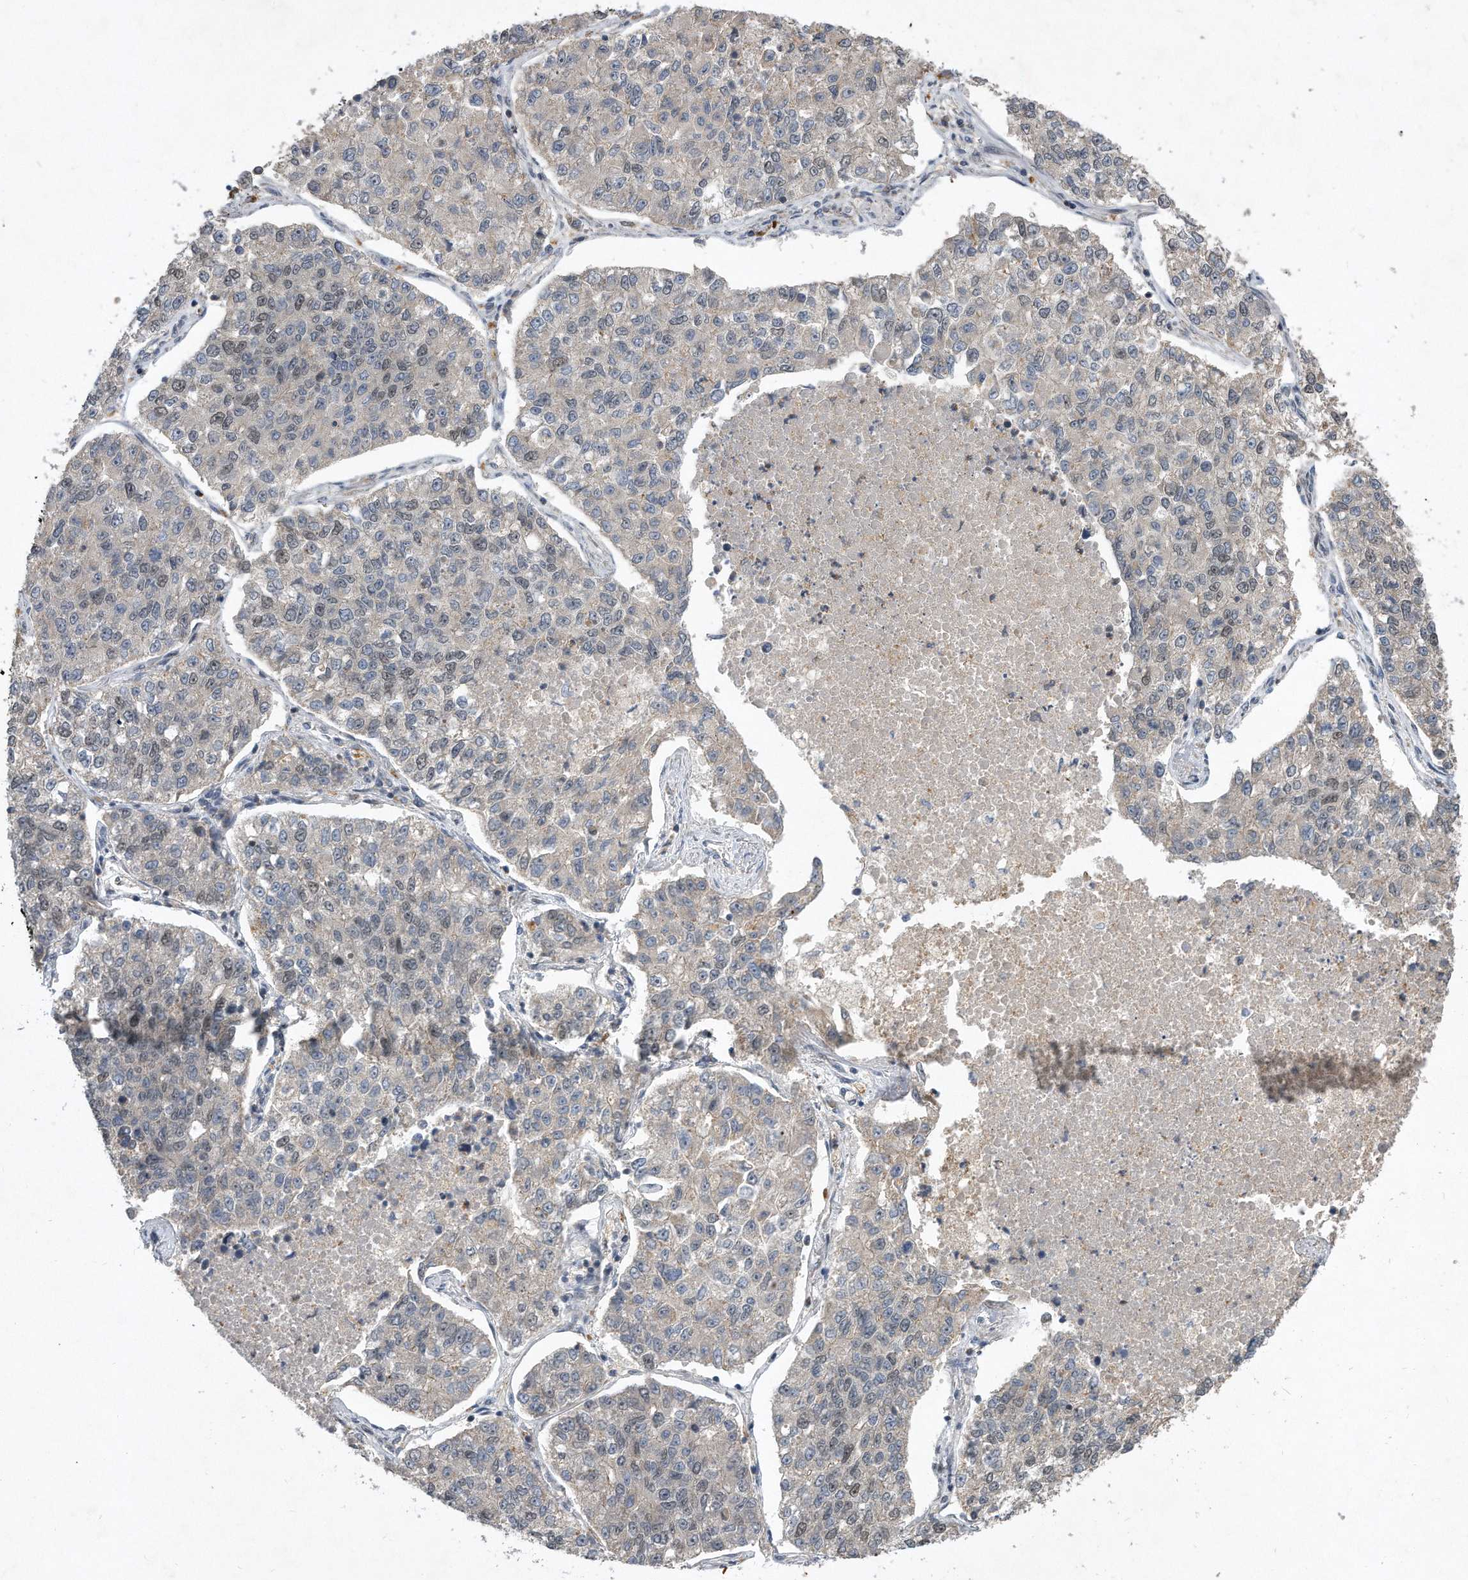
{"staining": {"intensity": "negative", "quantity": "none", "location": "none"}, "tissue": "lung cancer", "cell_type": "Tumor cells", "image_type": "cancer", "snomed": [{"axis": "morphology", "description": "Adenocarcinoma, NOS"}, {"axis": "topography", "description": "Lung"}], "caption": "Immunohistochemistry (IHC) image of neoplastic tissue: lung adenocarcinoma stained with DAB demonstrates no significant protein staining in tumor cells.", "gene": "PGBD2", "patient": {"sex": "male", "age": 49}}